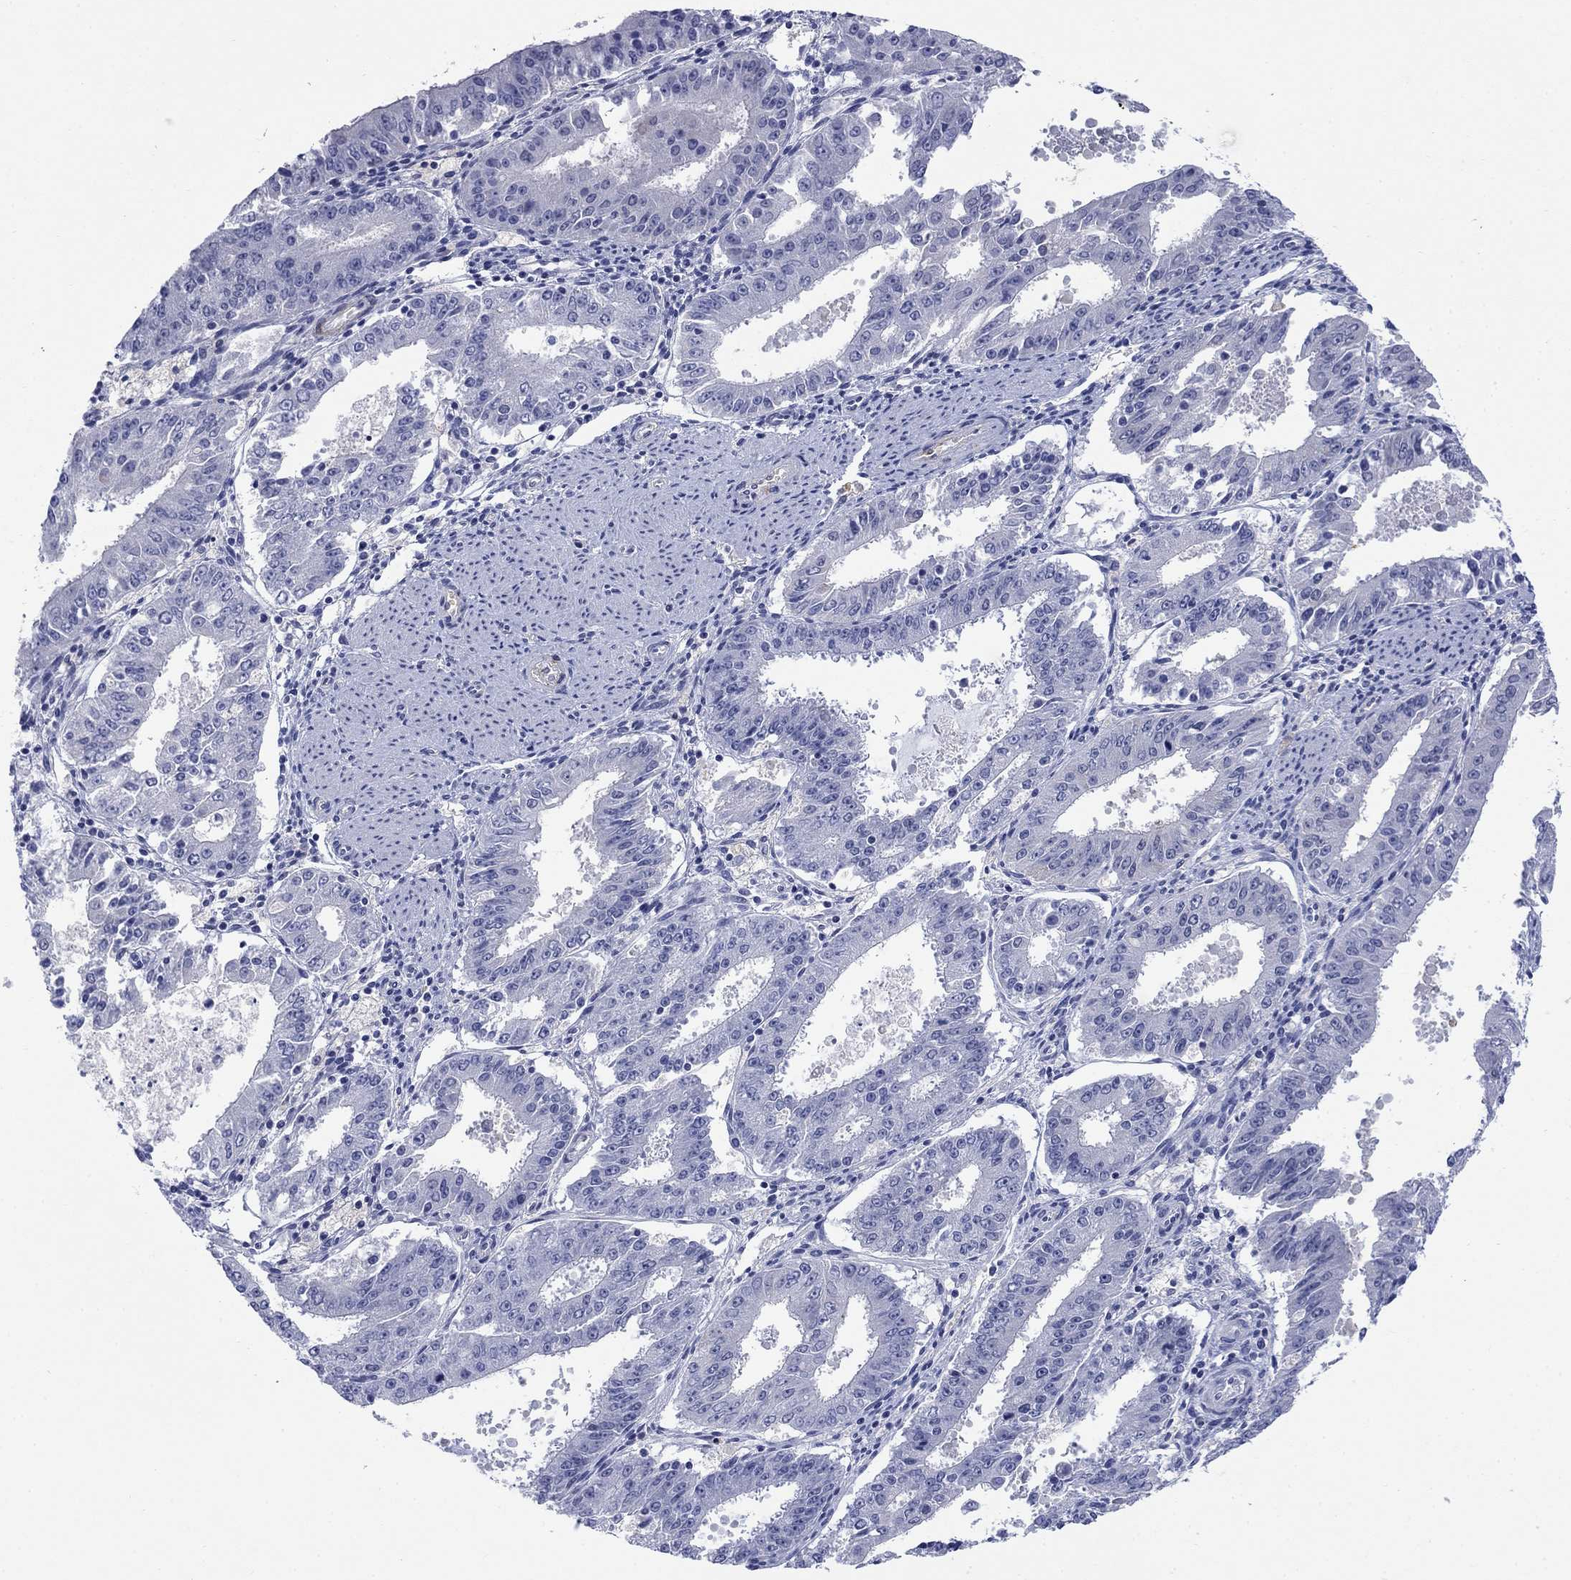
{"staining": {"intensity": "negative", "quantity": "none", "location": "none"}, "tissue": "ovarian cancer", "cell_type": "Tumor cells", "image_type": "cancer", "snomed": [{"axis": "morphology", "description": "Carcinoma, endometroid"}, {"axis": "topography", "description": "Ovary"}], "caption": "The immunohistochemistry image has no significant positivity in tumor cells of ovarian cancer (endometroid carcinoma) tissue.", "gene": "PTPRZ1", "patient": {"sex": "female", "age": 42}}